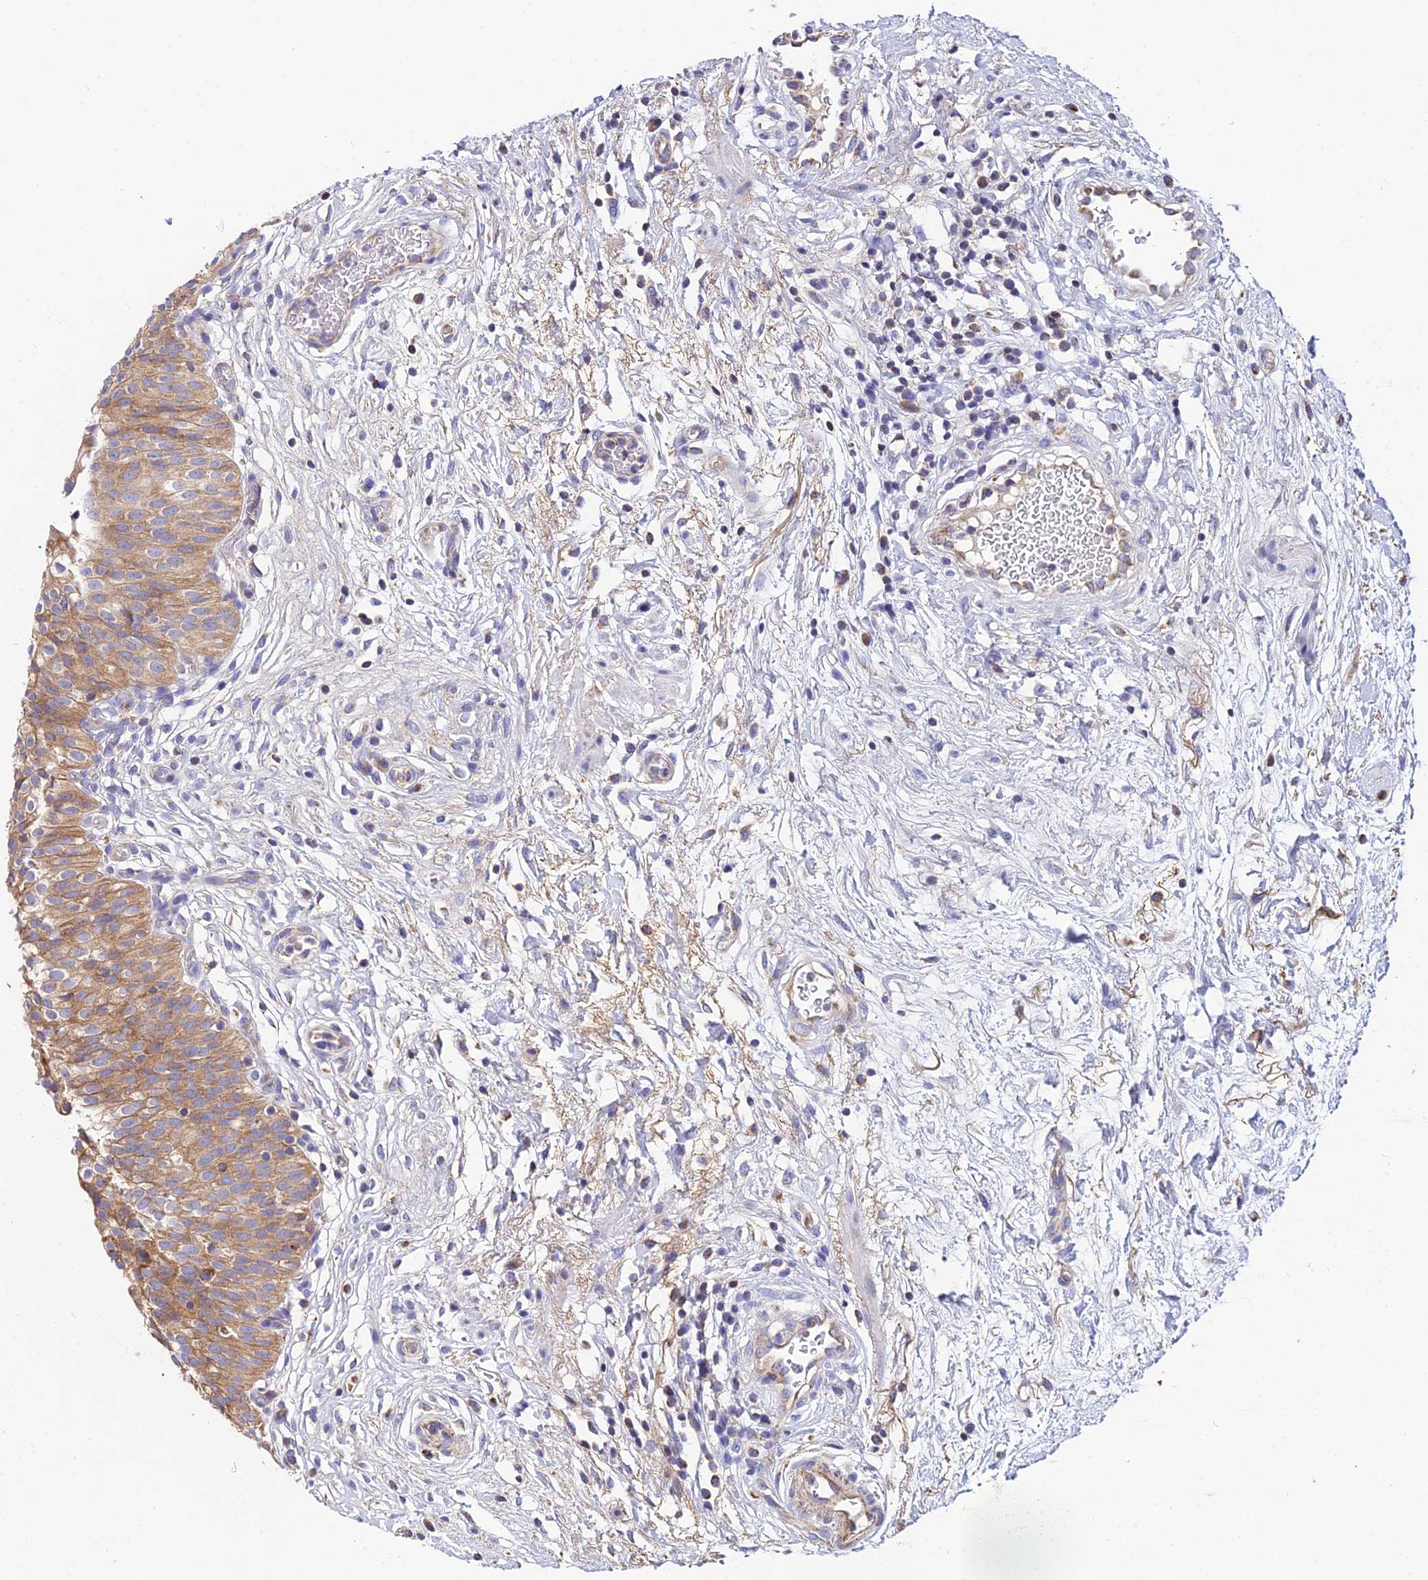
{"staining": {"intensity": "moderate", "quantity": ">75%", "location": "cytoplasmic/membranous"}, "tissue": "urinary bladder", "cell_type": "Urothelial cells", "image_type": "normal", "snomed": [{"axis": "morphology", "description": "Normal tissue, NOS"}, {"axis": "topography", "description": "Urinary bladder"}], "caption": "High-power microscopy captured an immunohistochemistry (IHC) histopathology image of normal urinary bladder, revealing moderate cytoplasmic/membranous expression in about >75% of urothelial cells.", "gene": "NIPSNAP3A", "patient": {"sex": "male", "age": 55}}